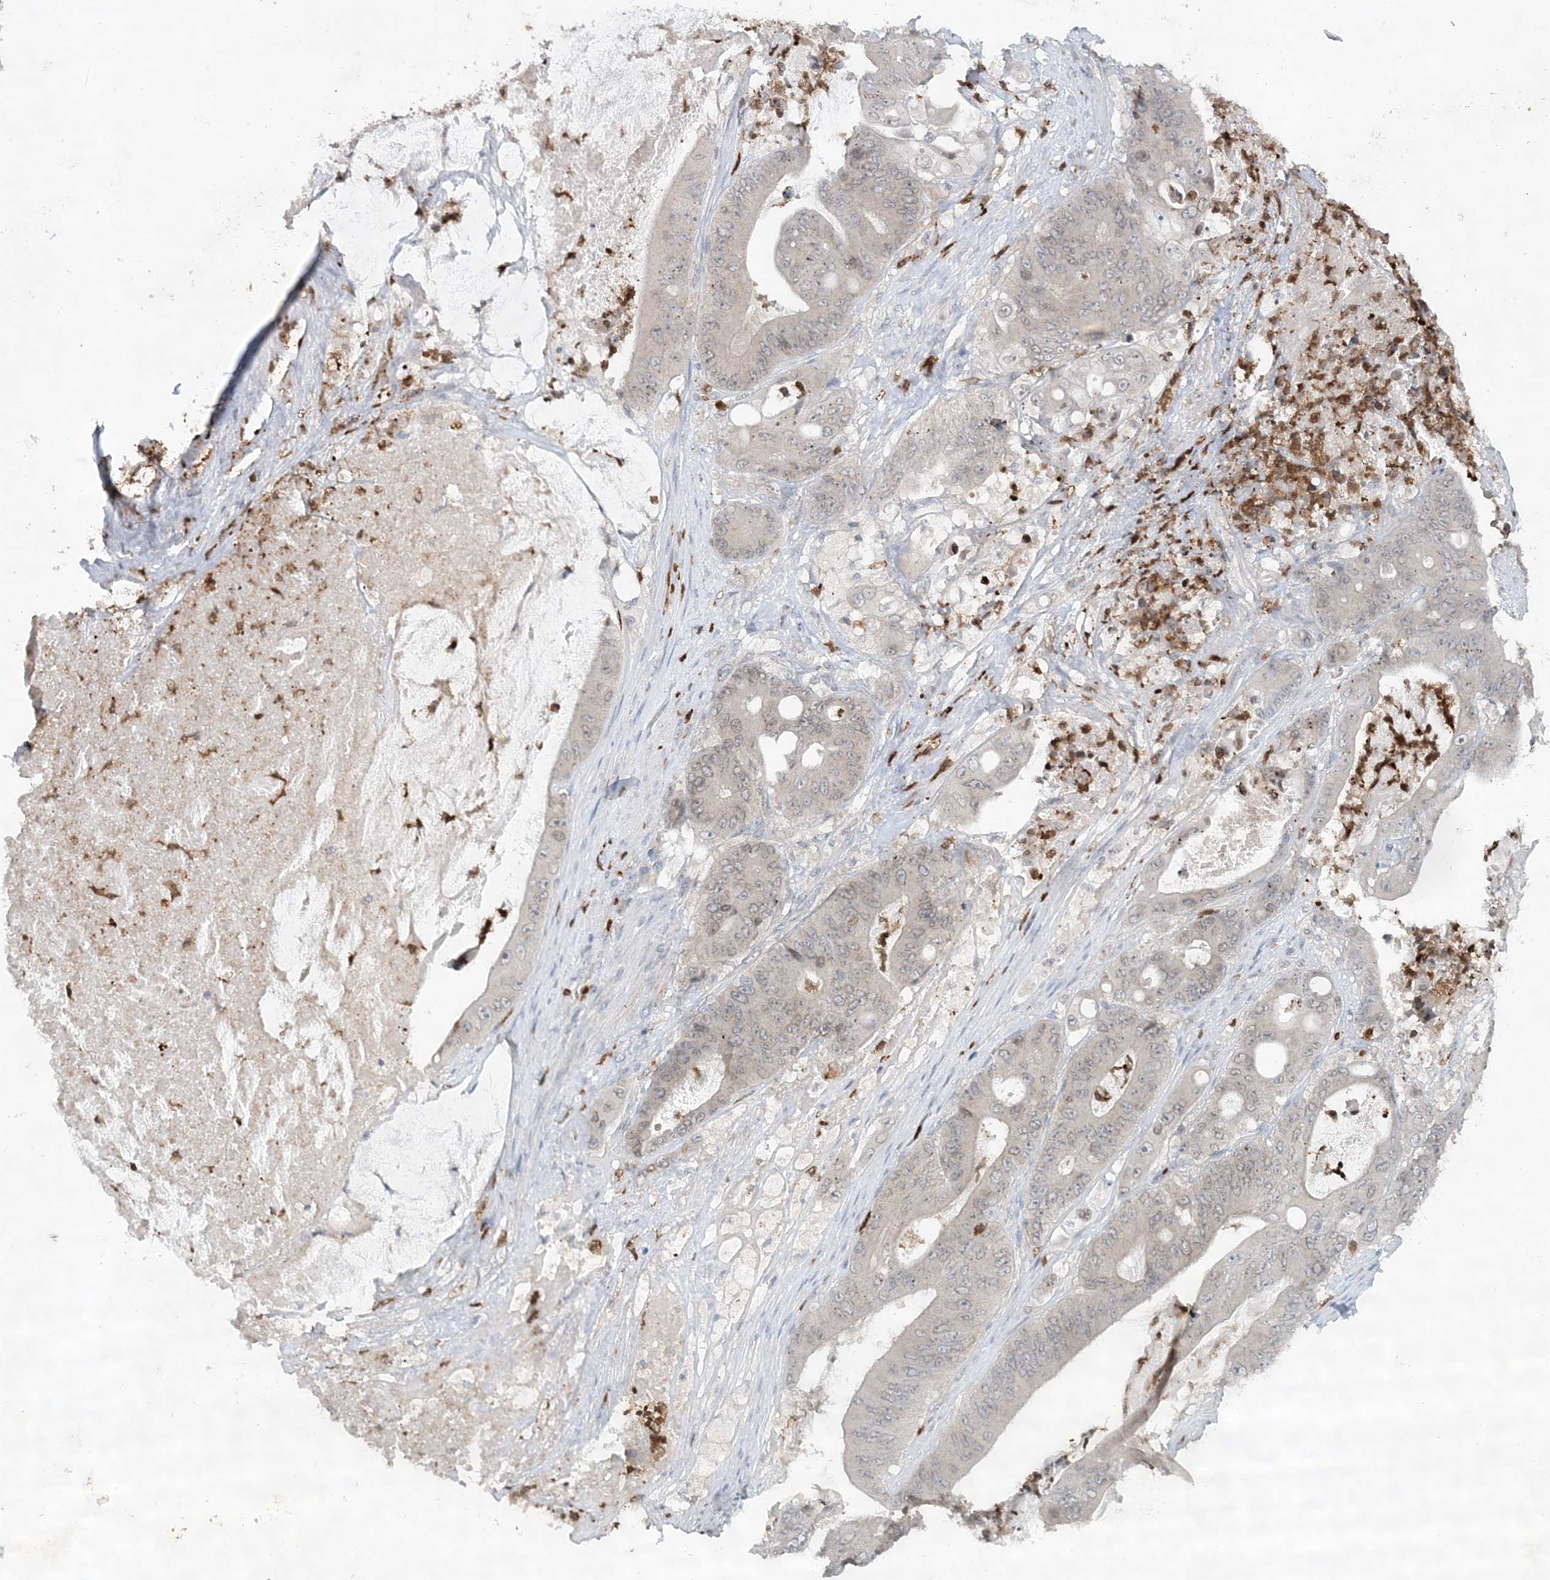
{"staining": {"intensity": "negative", "quantity": "none", "location": "none"}, "tissue": "stomach cancer", "cell_type": "Tumor cells", "image_type": "cancer", "snomed": [{"axis": "morphology", "description": "Adenocarcinoma, NOS"}, {"axis": "topography", "description": "Stomach"}], "caption": "DAB (3,3'-diaminobenzidine) immunohistochemical staining of human stomach cancer (adenocarcinoma) shows no significant expression in tumor cells. (Brightfield microscopy of DAB (3,3'-diaminobenzidine) immunohistochemistry at high magnification).", "gene": "NUP54", "patient": {"sex": "female", "age": 73}}